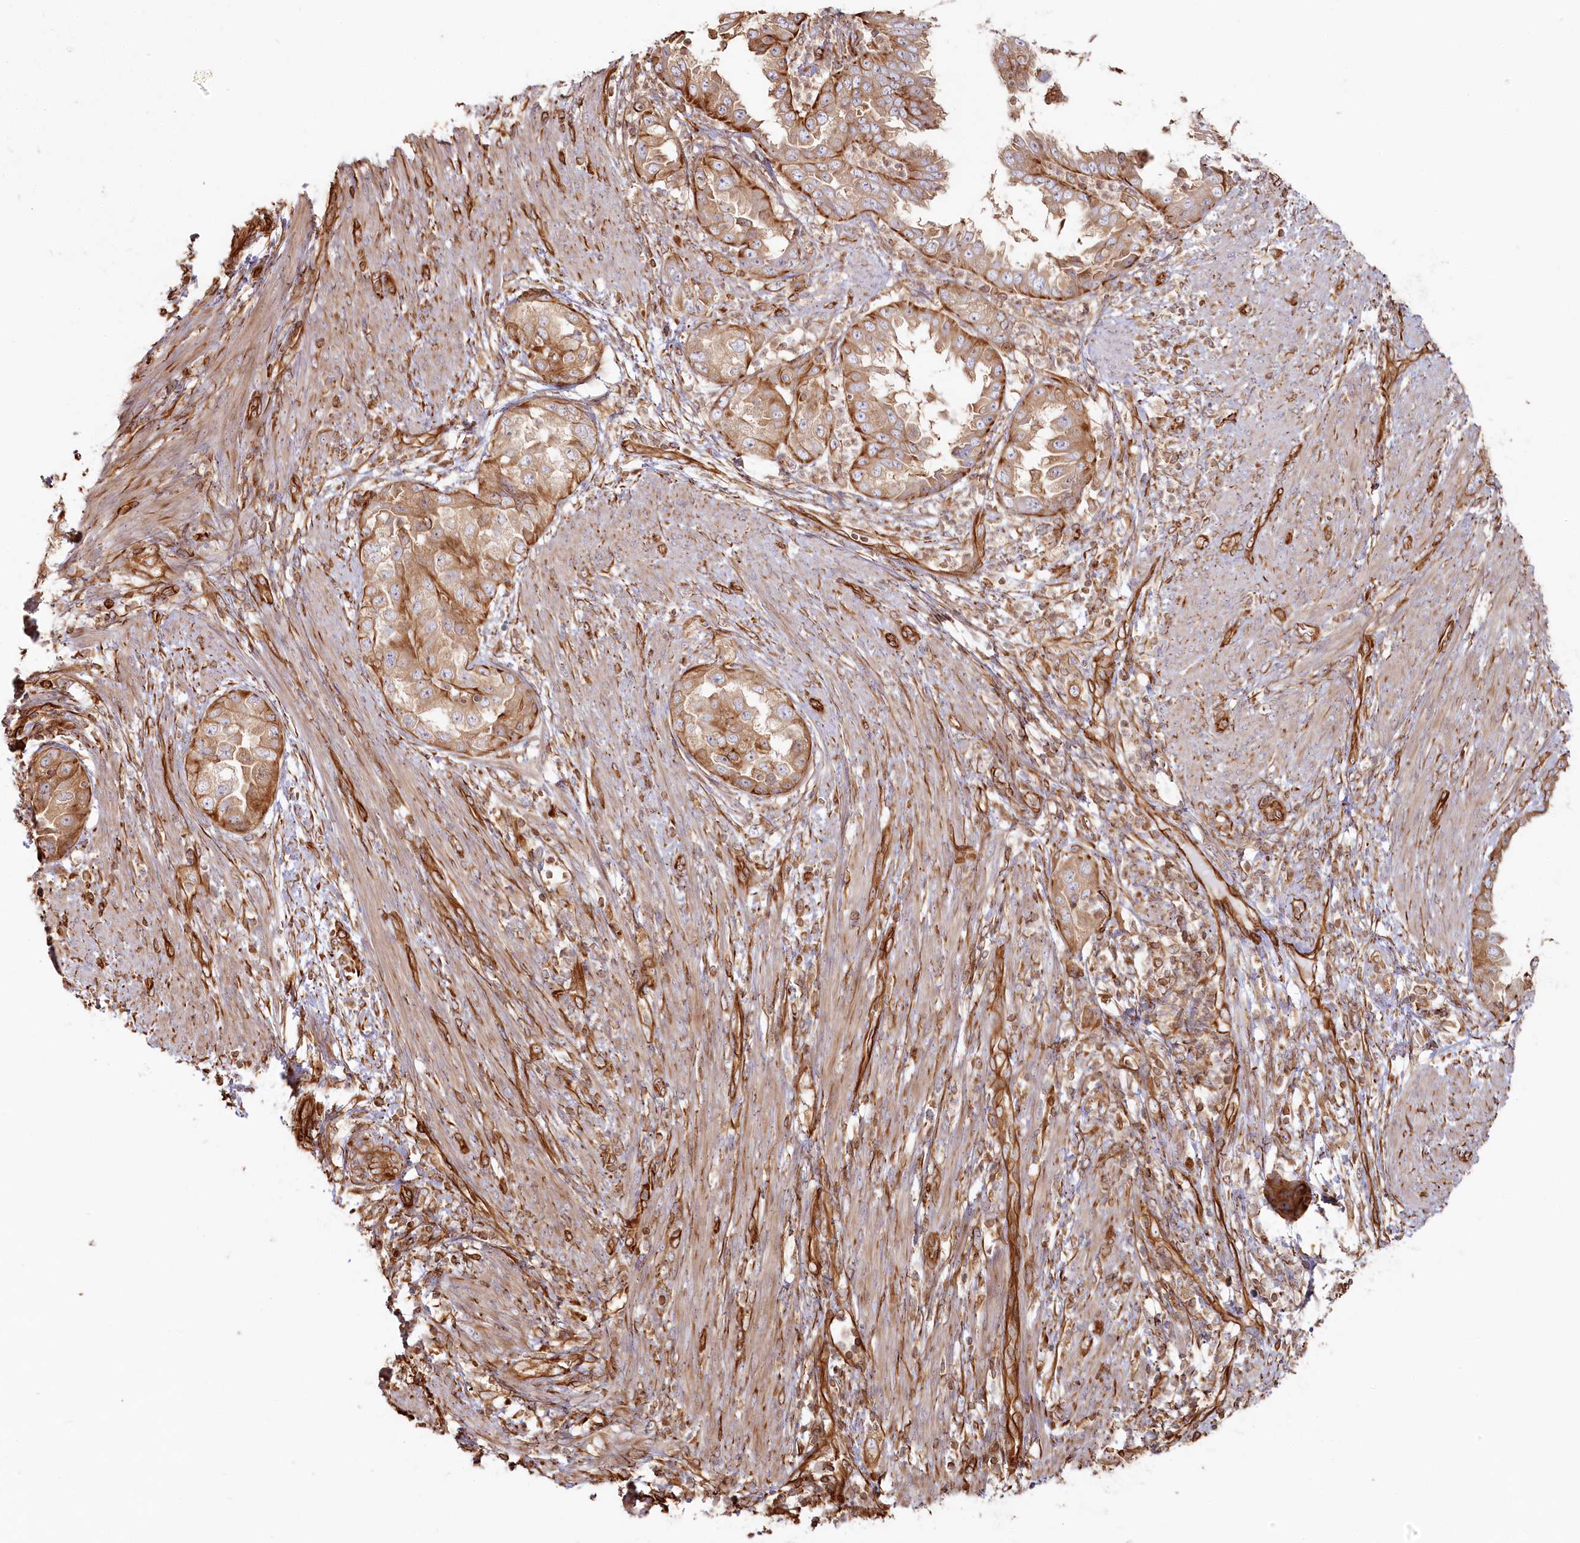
{"staining": {"intensity": "moderate", "quantity": ">75%", "location": "cytoplasmic/membranous"}, "tissue": "endometrial cancer", "cell_type": "Tumor cells", "image_type": "cancer", "snomed": [{"axis": "morphology", "description": "Adenocarcinoma, NOS"}, {"axis": "topography", "description": "Endometrium"}], "caption": "Immunohistochemistry (IHC) micrograph of neoplastic tissue: human adenocarcinoma (endometrial) stained using IHC reveals medium levels of moderate protein expression localized specifically in the cytoplasmic/membranous of tumor cells, appearing as a cytoplasmic/membranous brown color.", "gene": "TTC1", "patient": {"sex": "female", "age": 85}}